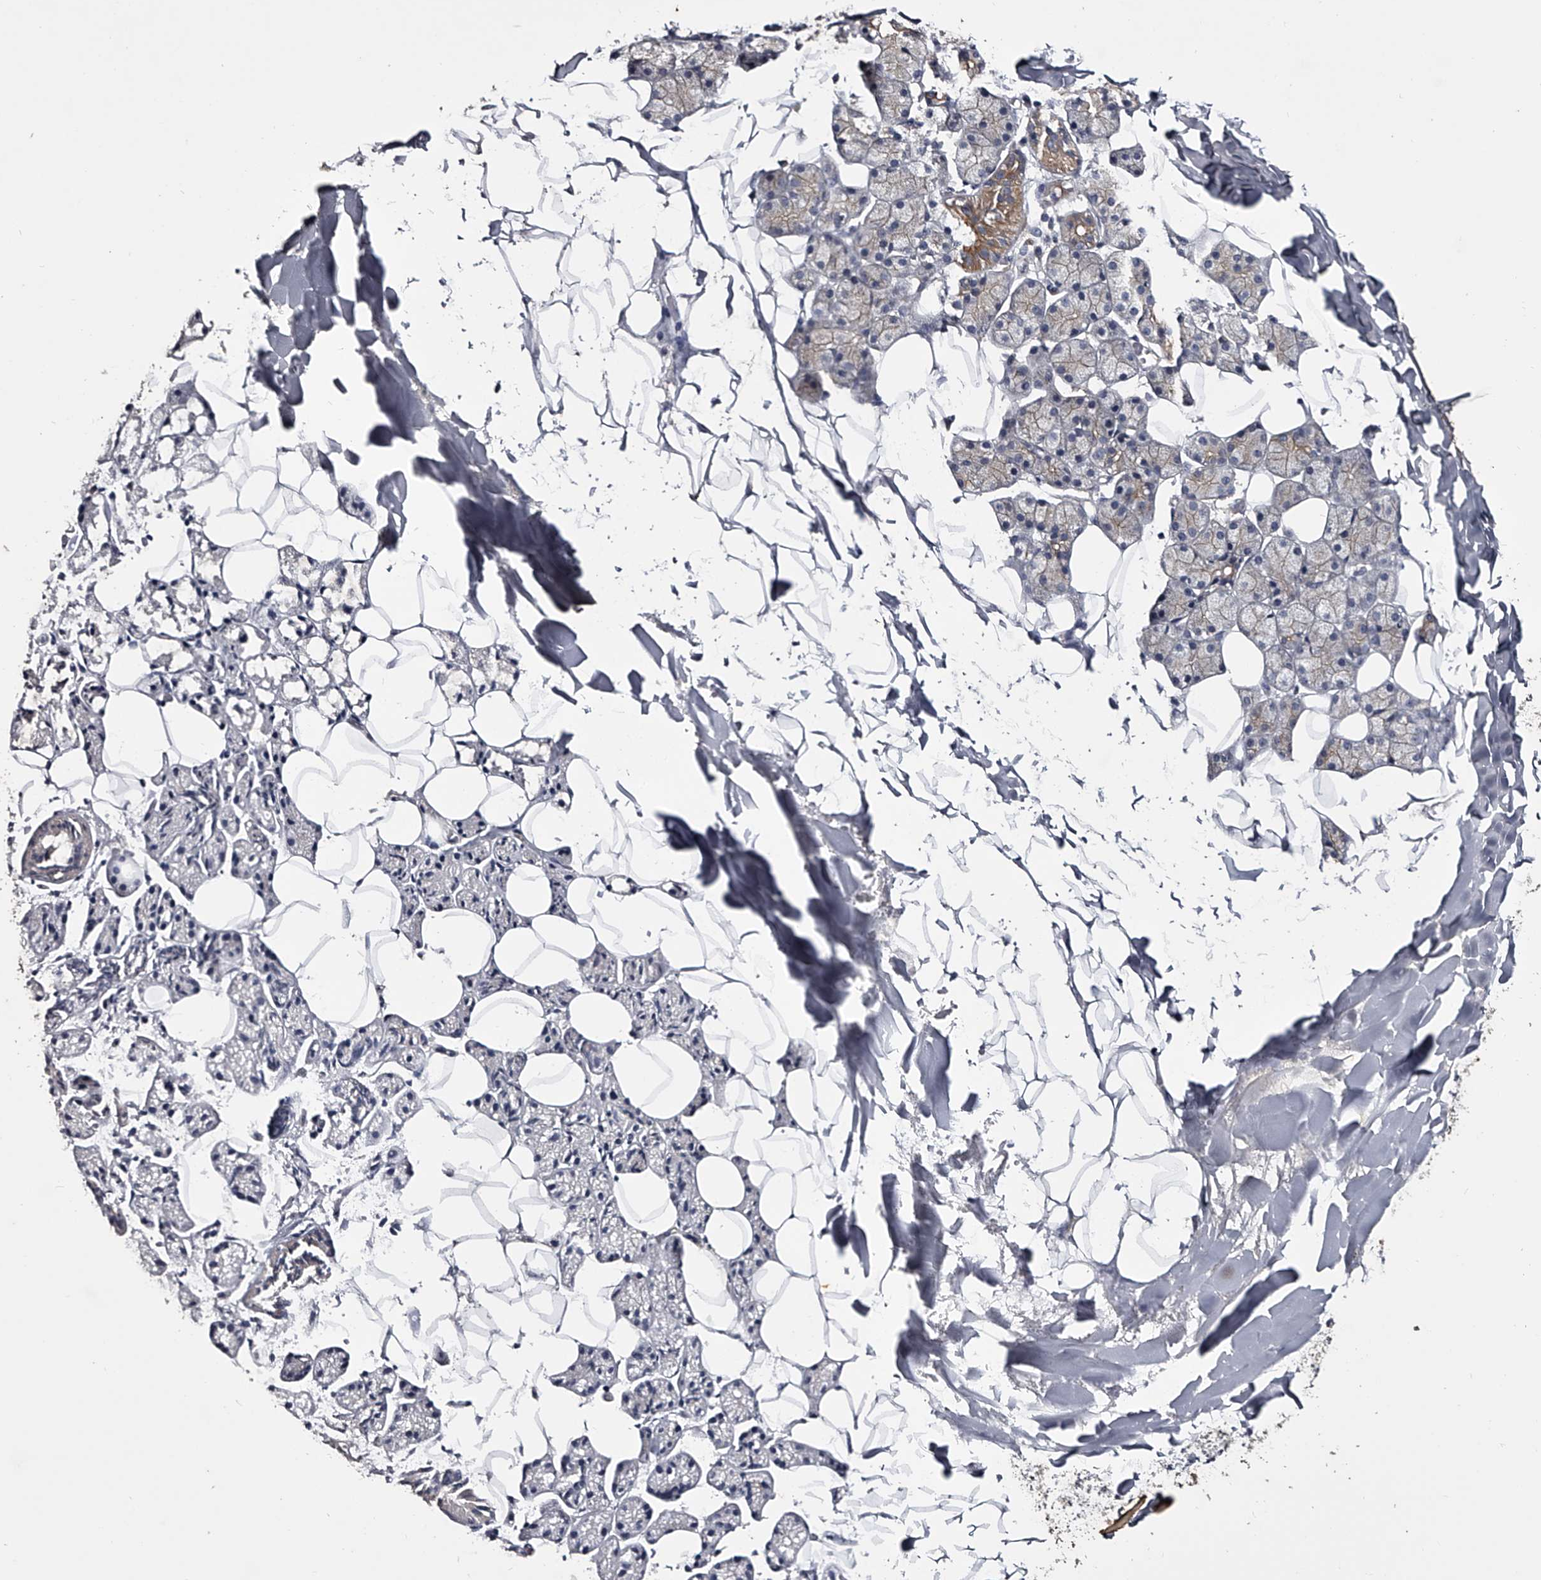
{"staining": {"intensity": "moderate", "quantity": "25%-75%", "location": "cytoplasmic/membranous"}, "tissue": "salivary gland", "cell_type": "Glandular cells", "image_type": "normal", "snomed": [{"axis": "morphology", "description": "Normal tissue, NOS"}, {"axis": "topography", "description": "Salivary gland"}], "caption": "Protein analysis of unremarkable salivary gland reveals moderate cytoplasmic/membranous expression in approximately 25%-75% of glandular cells.", "gene": "MDN1", "patient": {"sex": "female", "age": 33}}